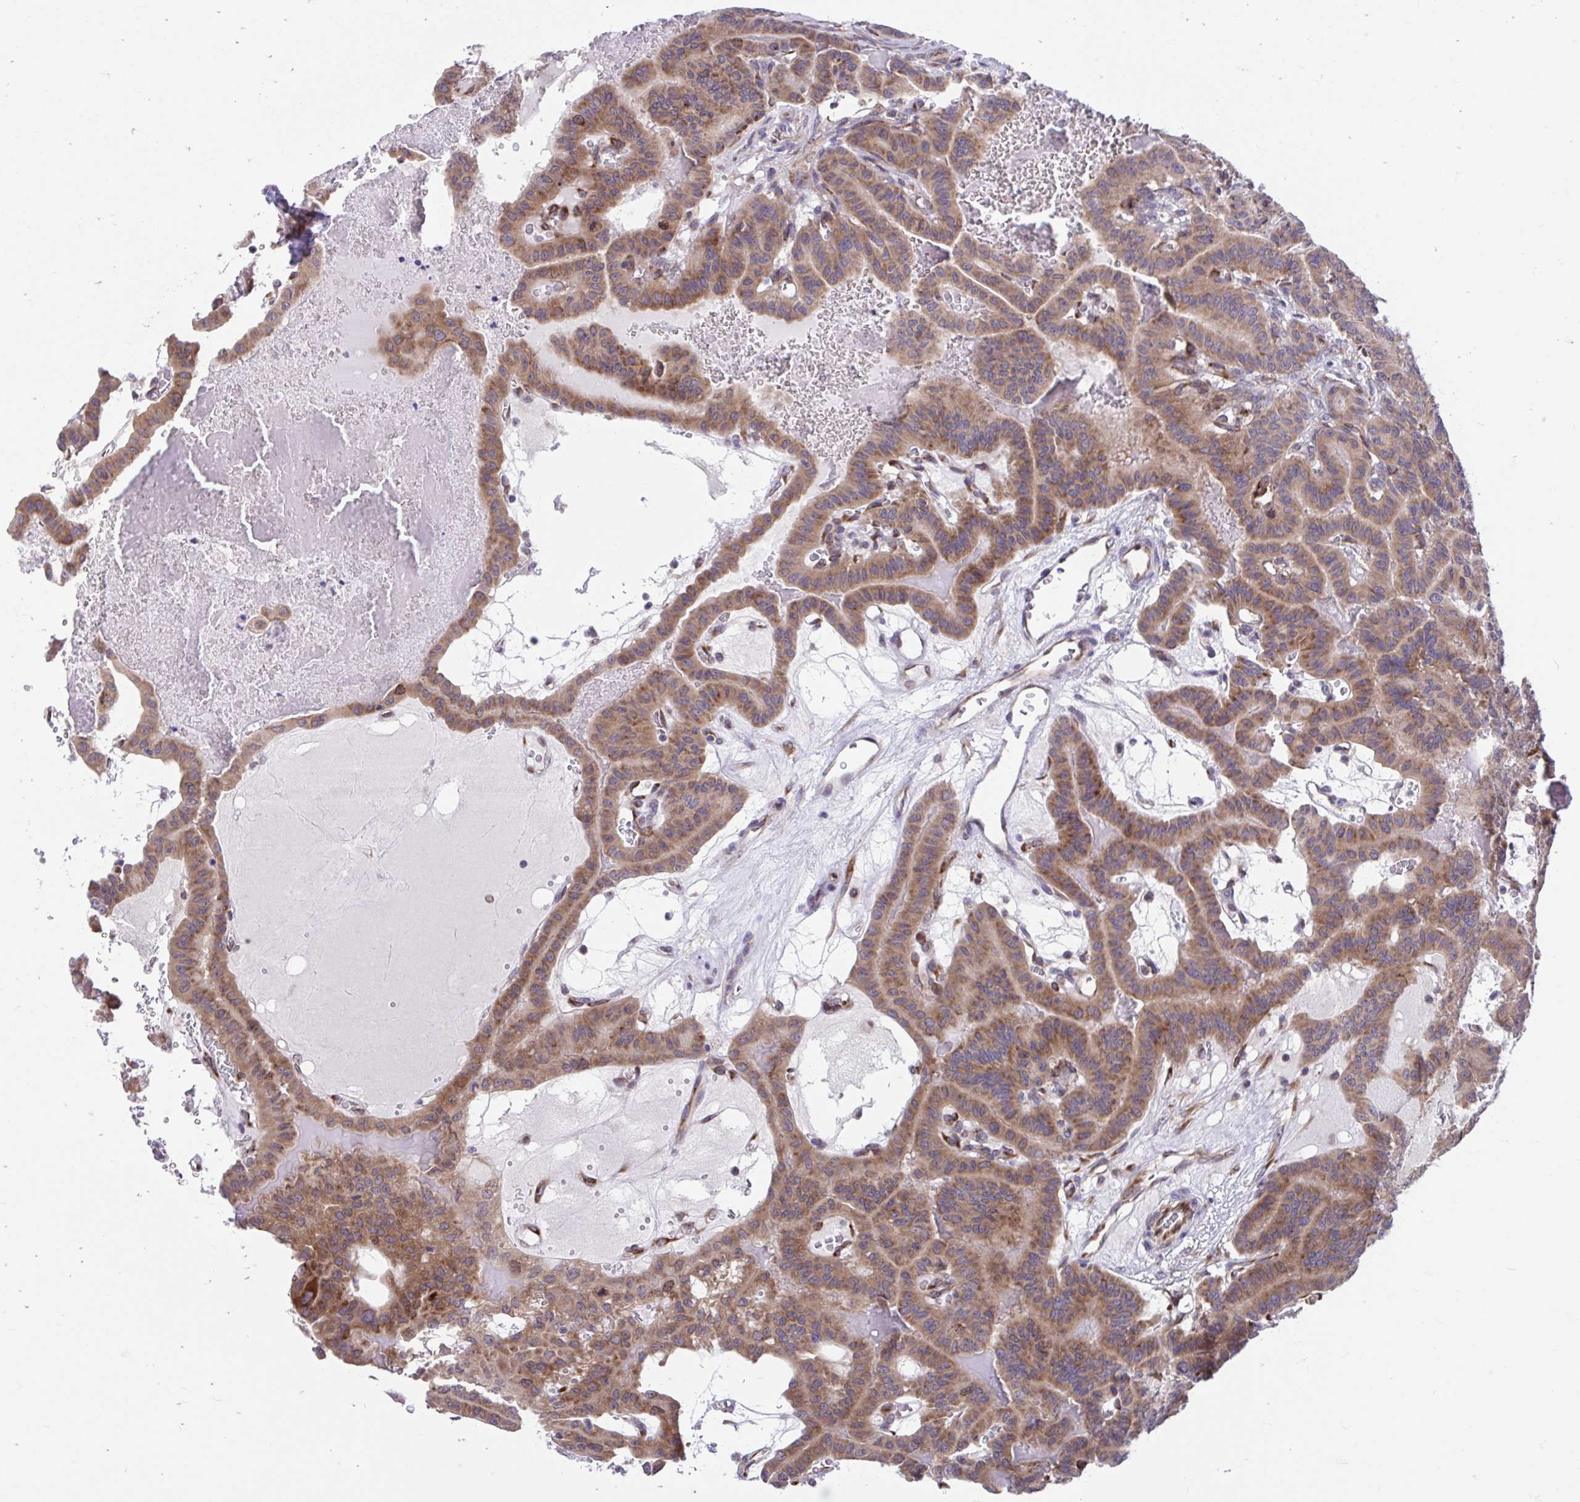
{"staining": {"intensity": "moderate", "quantity": ">75%", "location": "cytoplasmic/membranous"}, "tissue": "thyroid cancer", "cell_type": "Tumor cells", "image_type": "cancer", "snomed": [{"axis": "morphology", "description": "Papillary adenocarcinoma, NOS"}, {"axis": "topography", "description": "Thyroid gland"}], "caption": "High-power microscopy captured an immunohistochemistry (IHC) micrograph of thyroid papillary adenocarcinoma, revealing moderate cytoplasmic/membranous positivity in approximately >75% of tumor cells.", "gene": "SELENON", "patient": {"sex": "male", "age": 87}}